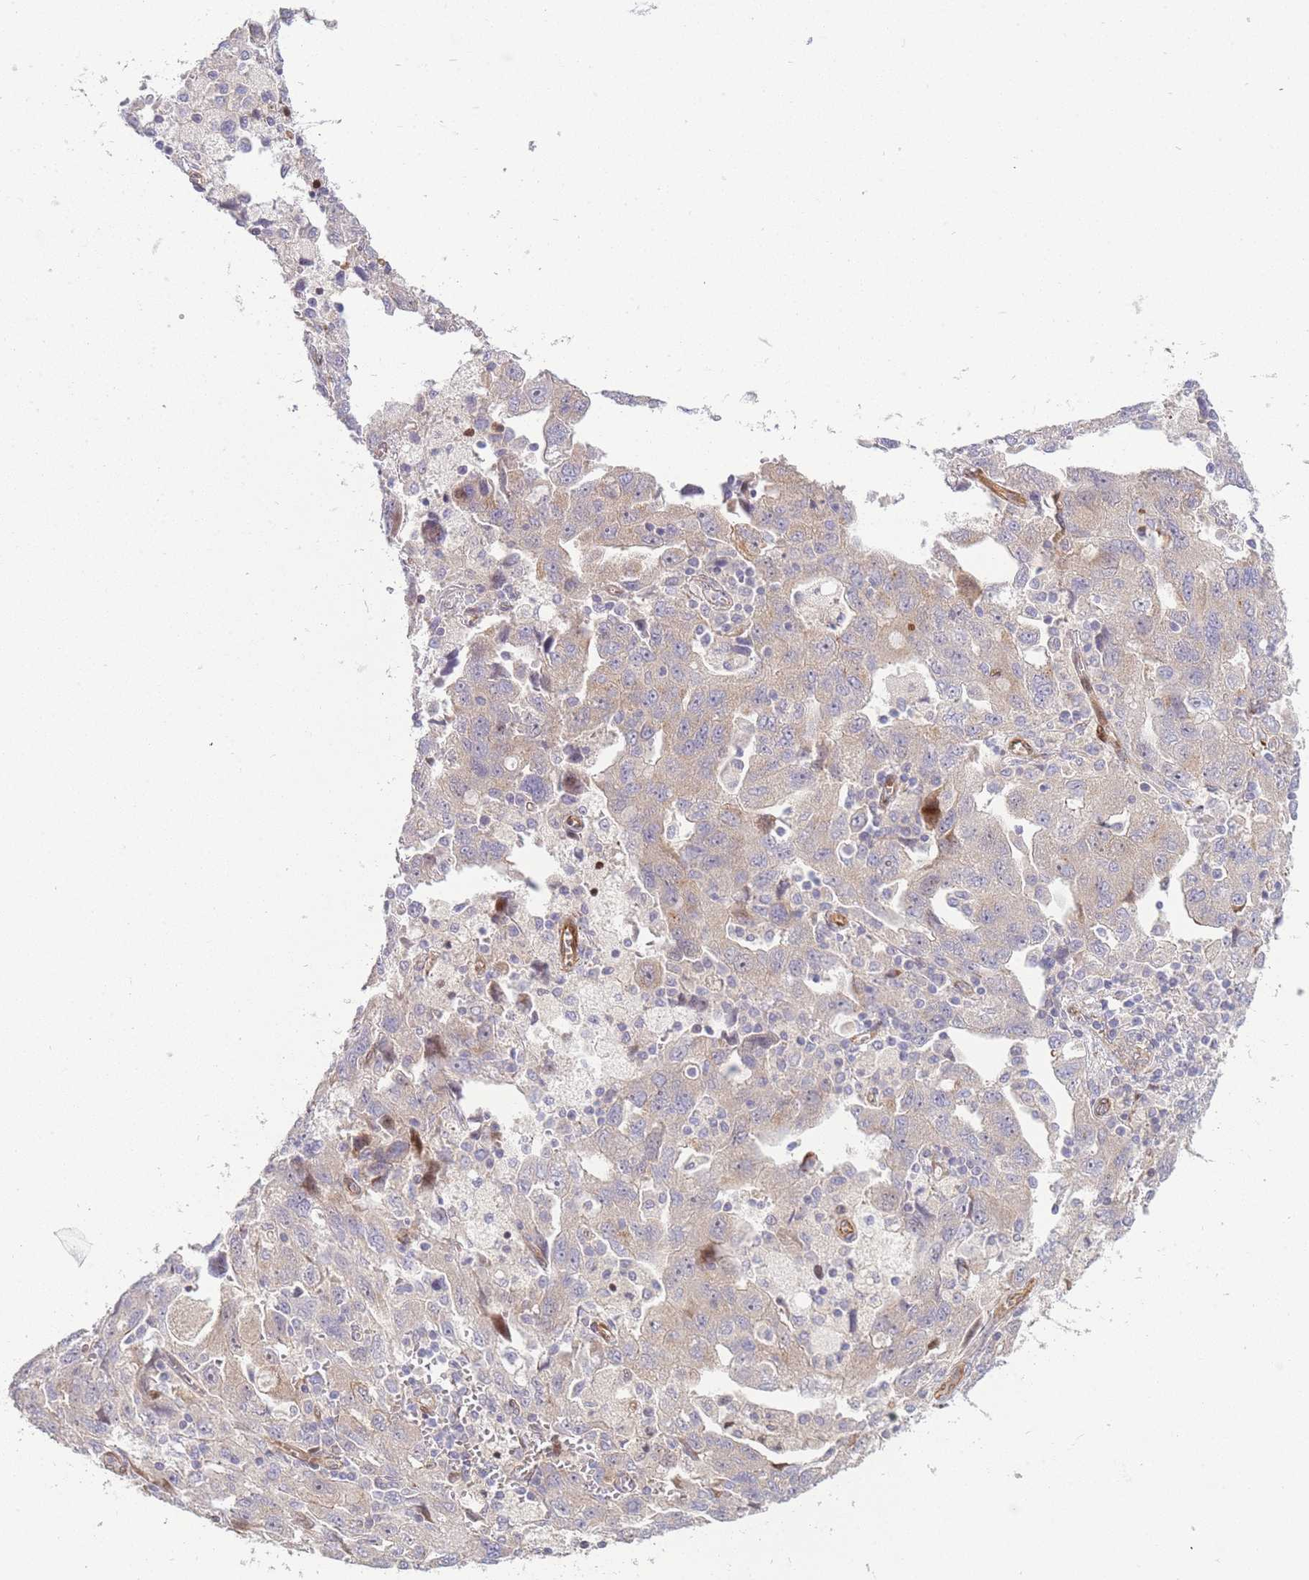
{"staining": {"intensity": "weak", "quantity": "25%-75%", "location": "cytoplasmic/membranous"}, "tissue": "ovarian cancer", "cell_type": "Tumor cells", "image_type": "cancer", "snomed": [{"axis": "morphology", "description": "Carcinoma, NOS"}, {"axis": "morphology", "description": "Cystadenocarcinoma, serous, NOS"}, {"axis": "topography", "description": "Ovary"}], "caption": "IHC of carcinoma (ovarian) shows low levels of weak cytoplasmic/membranous expression in about 25%-75% of tumor cells.", "gene": "ATP5MC2", "patient": {"sex": "female", "age": 69}}